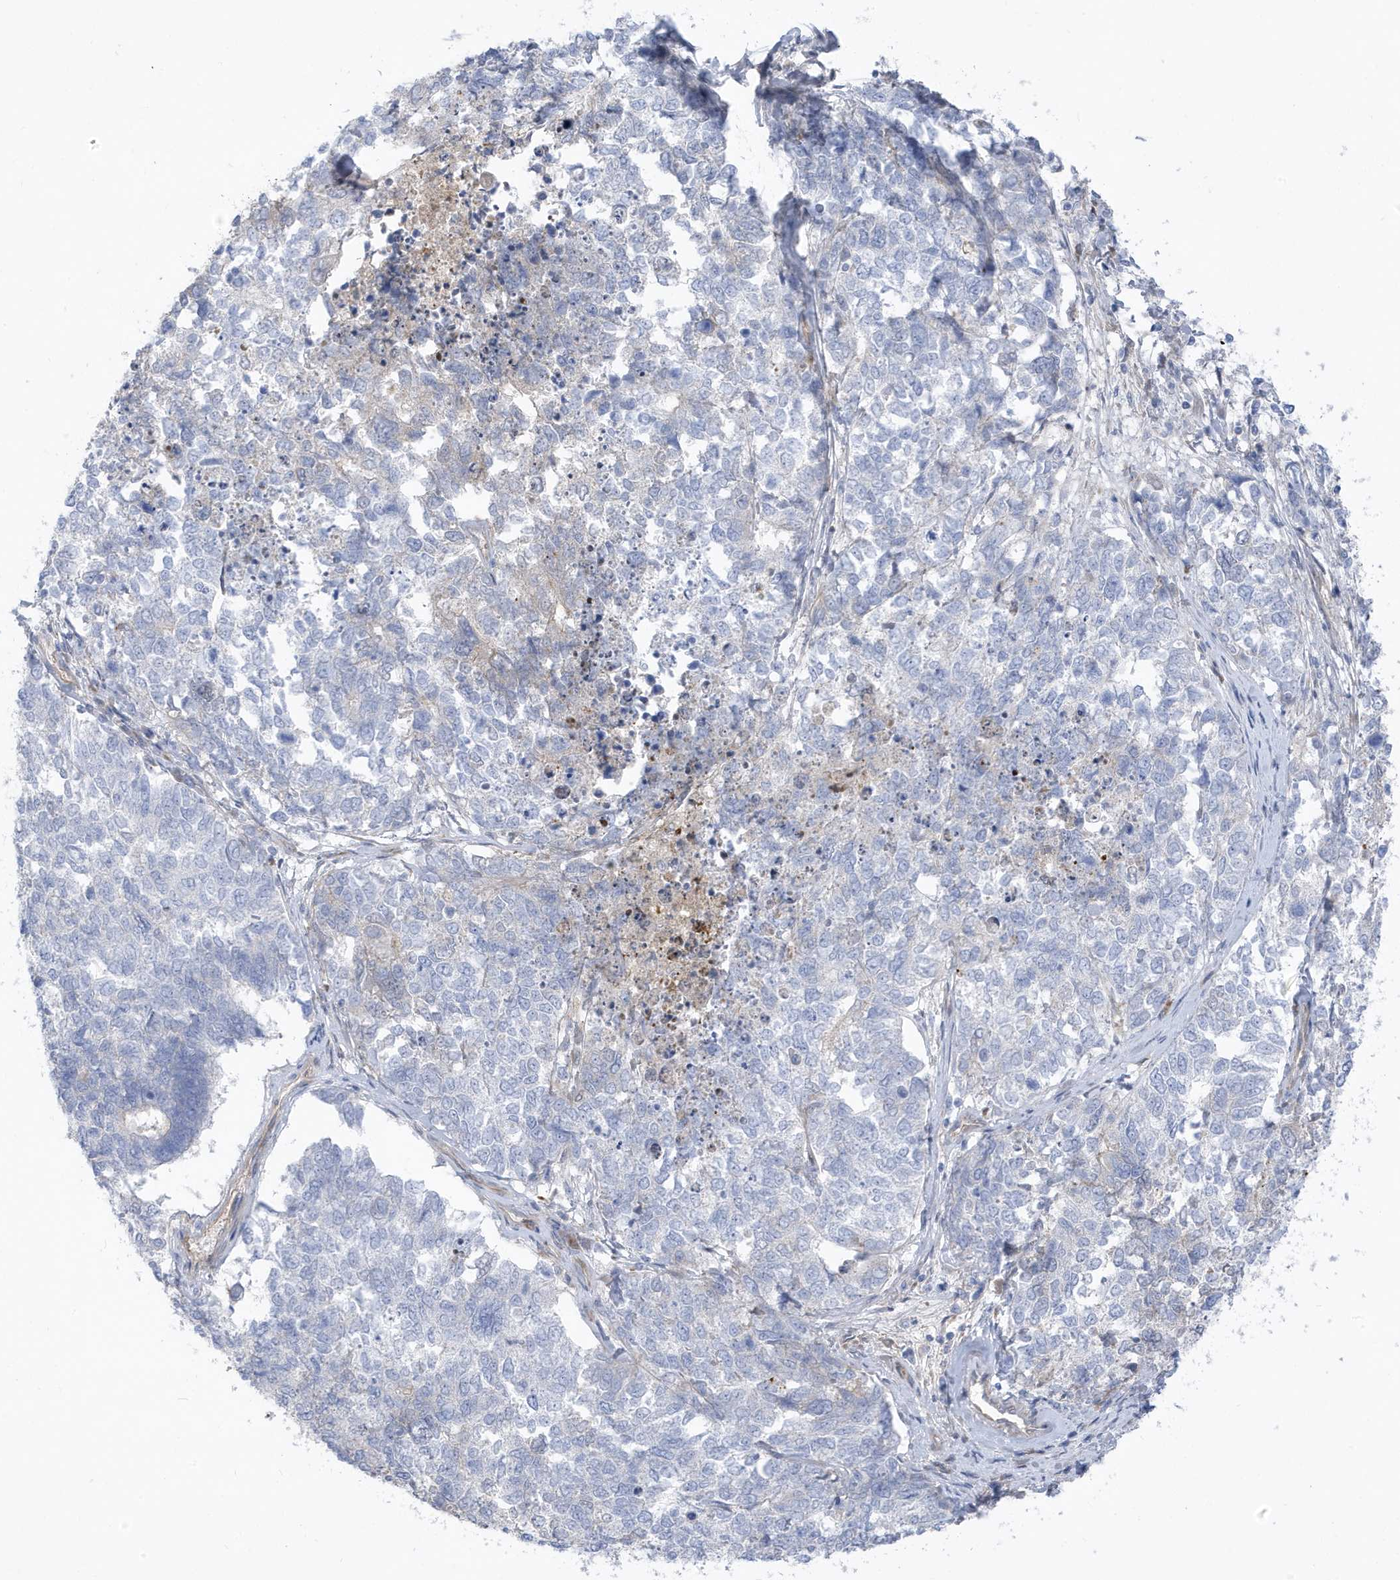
{"staining": {"intensity": "negative", "quantity": "none", "location": "none"}, "tissue": "cervical cancer", "cell_type": "Tumor cells", "image_type": "cancer", "snomed": [{"axis": "morphology", "description": "Squamous cell carcinoma, NOS"}, {"axis": "topography", "description": "Cervix"}], "caption": "A high-resolution photomicrograph shows immunohistochemistry staining of cervical cancer (squamous cell carcinoma), which exhibits no significant staining in tumor cells.", "gene": "ATP13A5", "patient": {"sex": "female", "age": 63}}